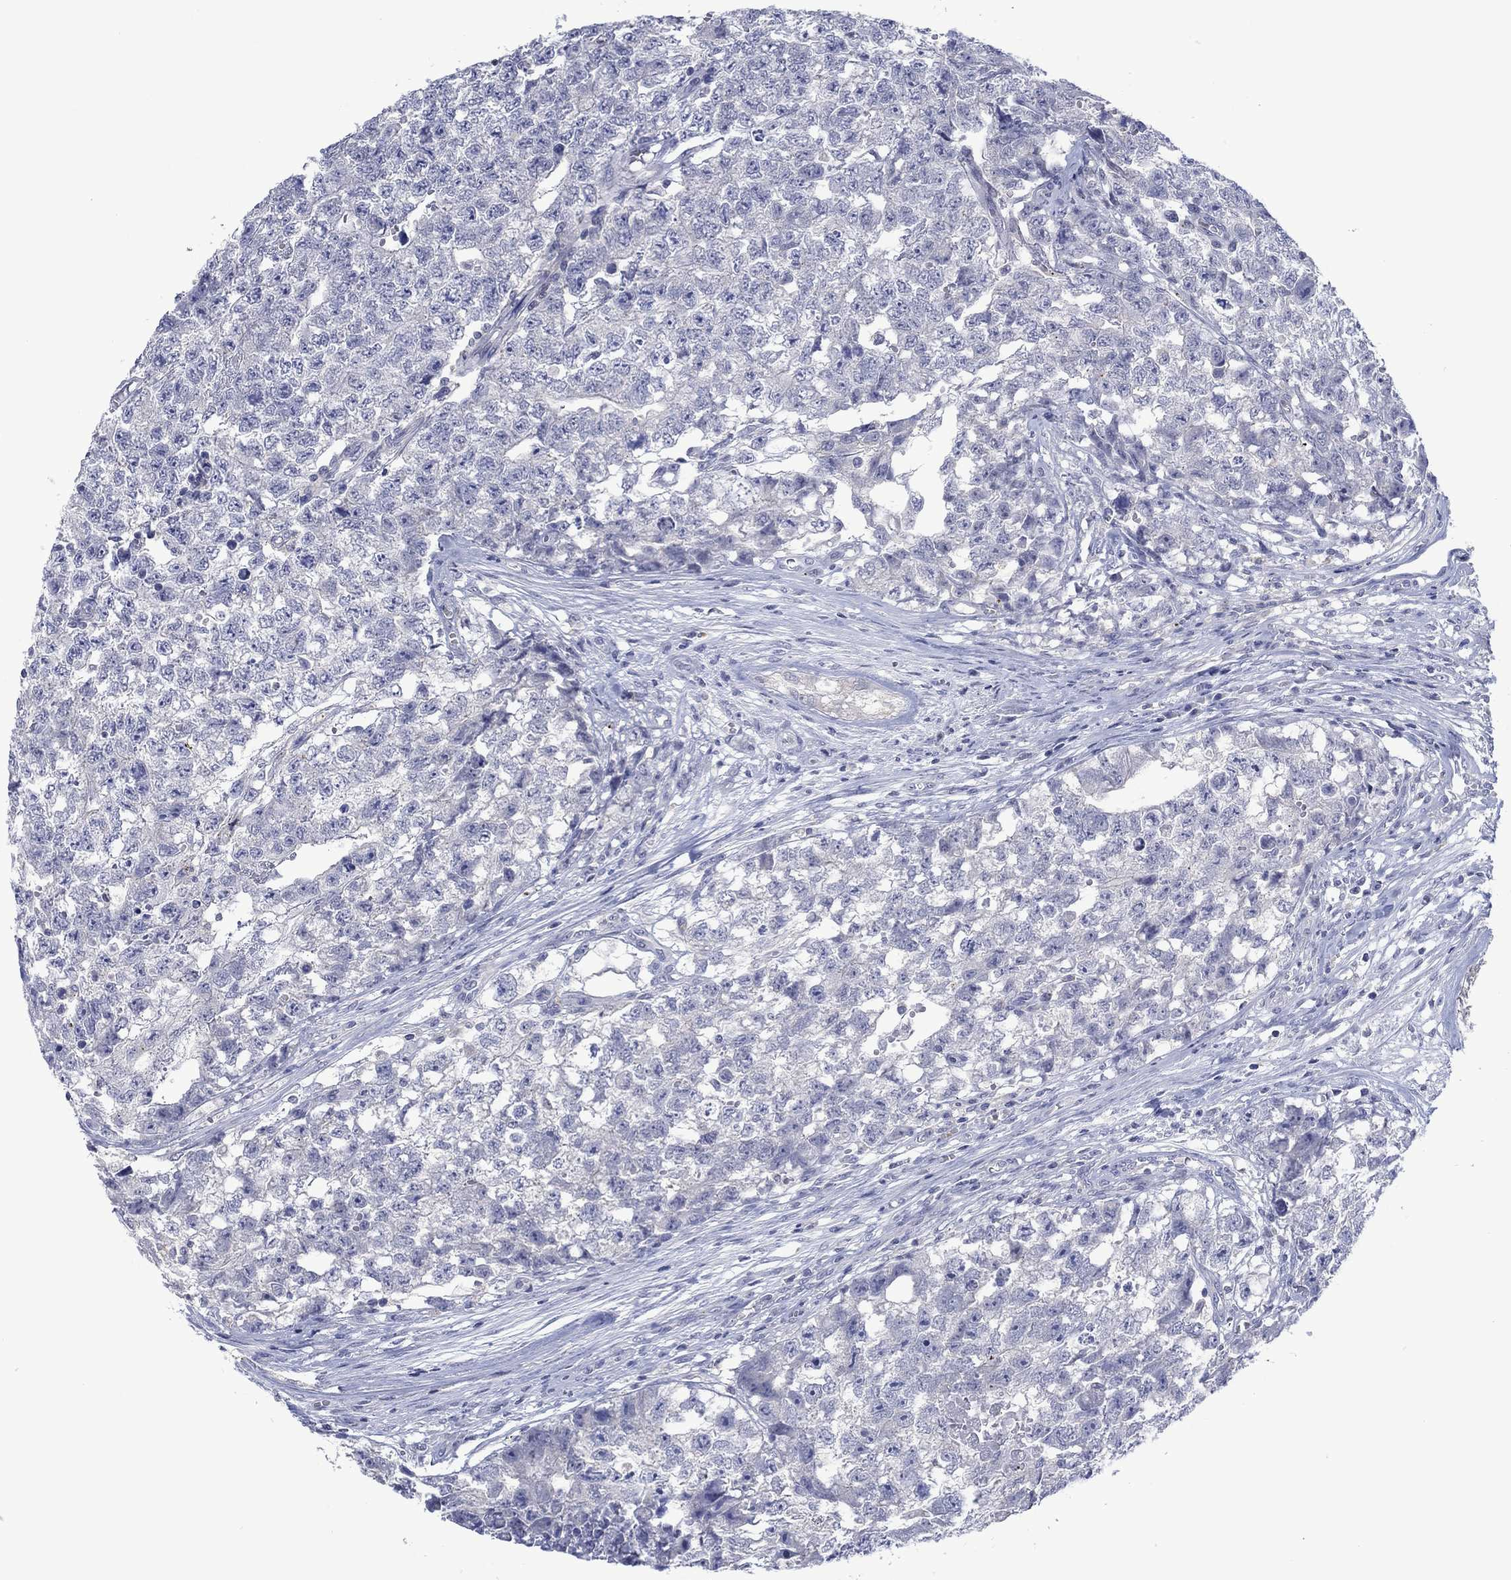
{"staining": {"intensity": "negative", "quantity": "none", "location": "none"}, "tissue": "testis cancer", "cell_type": "Tumor cells", "image_type": "cancer", "snomed": [{"axis": "morphology", "description": "Seminoma, NOS"}, {"axis": "morphology", "description": "Carcinoma, Embryonal, NOS"}, {"axis": "topography", "description": "Testis"}], "caption": "Immunohistochemical staining of human testis embryonal carcinoma shows no significant positivity in tumor cells. Nuclei are stained in blue.", "gene": "FER1L6", "patient": {"sex": "male", "age": 22}}